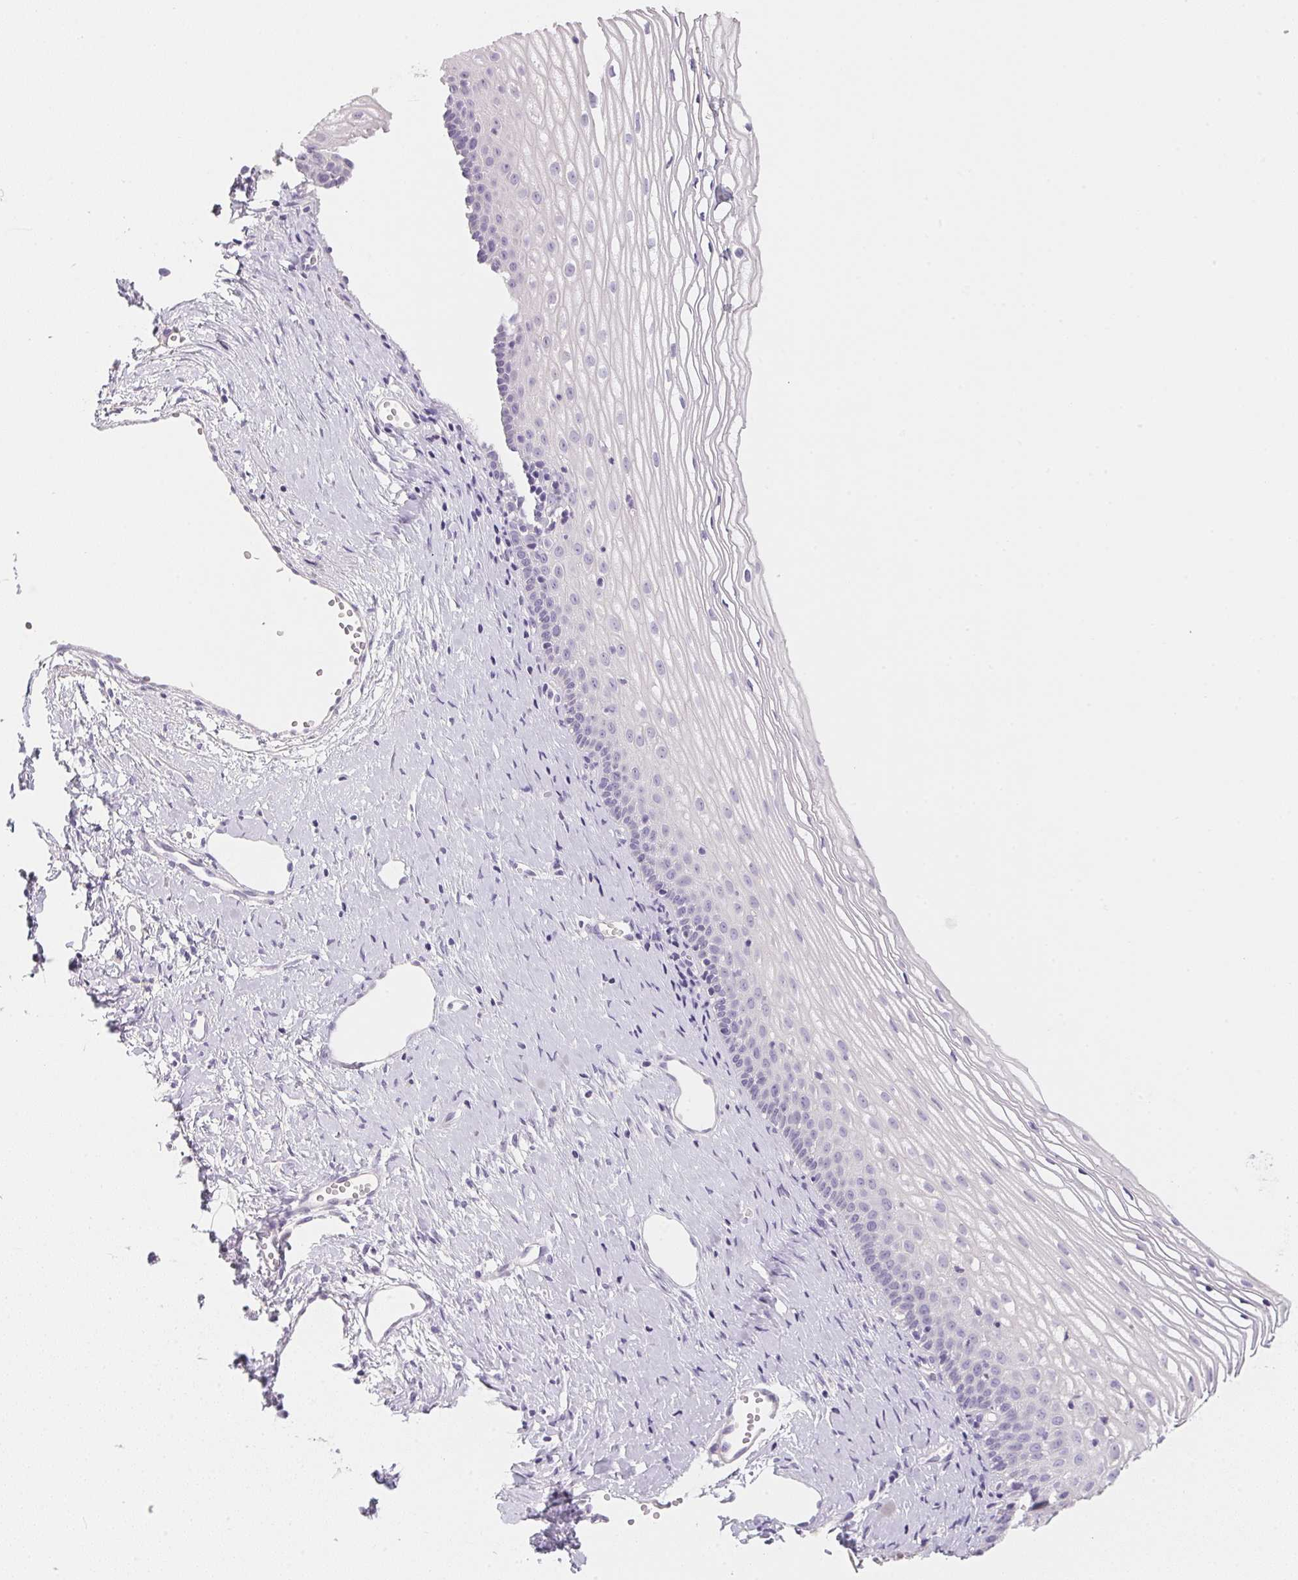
{"staining": {"intensity": "negative", "quantity": "none", "location": "none"}, "tissue": "cervix", "cell_type": "Glandular cells", "image_type": "normal", "snomed": [{"axis": "morphology", "description": "Normal tissue, NOS"}, {"axis": "topography", "description": "Cervix"}], "caption": "High power microscopy micrograph of an immunohistochemistry (IHC) histopathology image of unremarkable cervix, revealing no significant positivity in glandular cells.", "gene": "ACP3", "patient": {"sex": "female", "age": 40}}